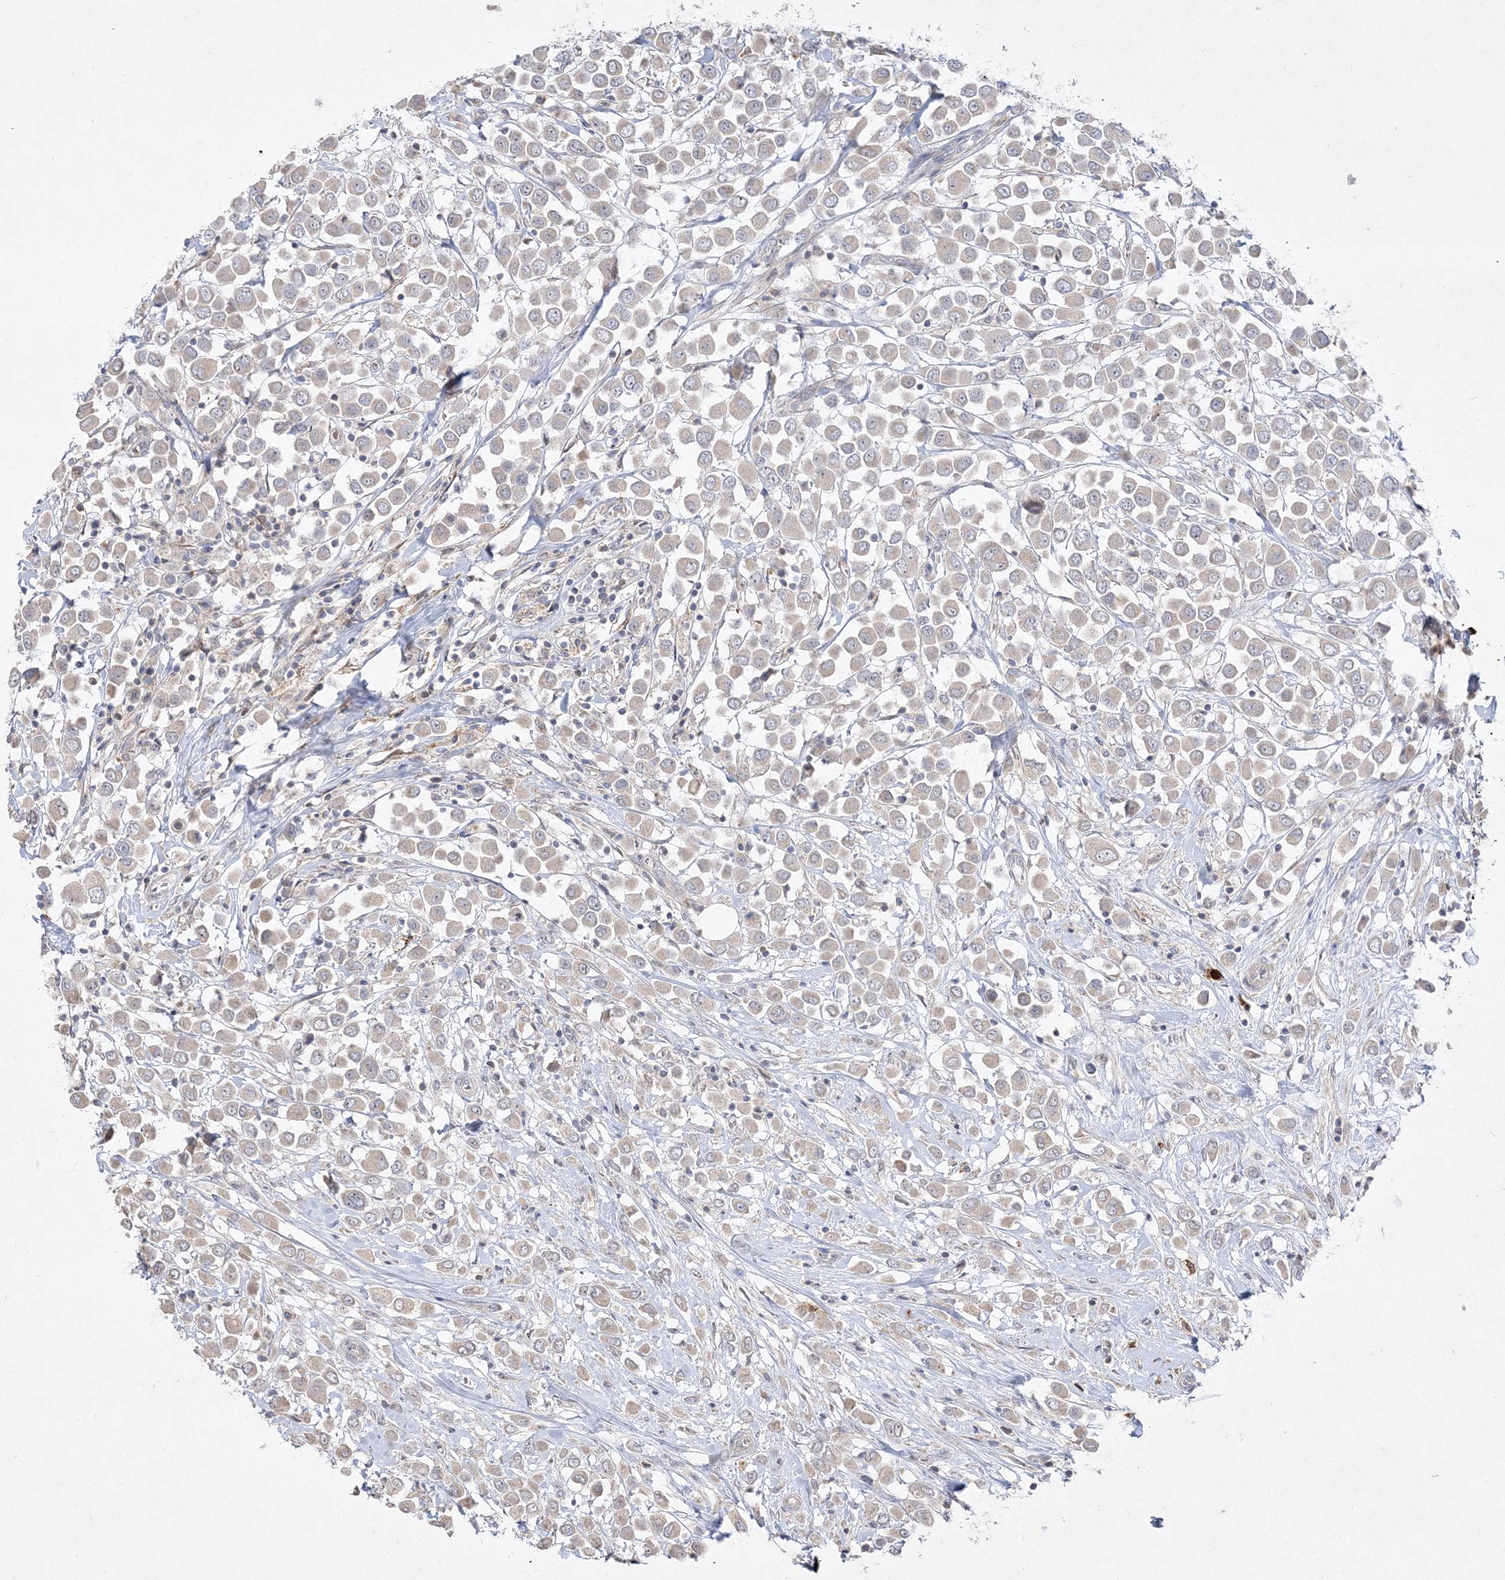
{"staining": {"intensity": "weak", "quantity": "<25%", "location": "cytoplasmic/membranous"}, "tissue": "breast cancer", "cell_type": "Tumor cells", "image_type": "cancer", "snomed": [{"axis": "morphology", "description": "Duct carcinoma"}, {"axis": "topography", "description": "Breast"}], "caption": "DAB (3,3'-diaminobenzidine) immunohistochemical staining of infiltrating ductal carcinoma (breast) demonstrates no significant positivity in tumor cells.", "gene": "CLNK", "patient": {"sex": "female", "age": 61}}